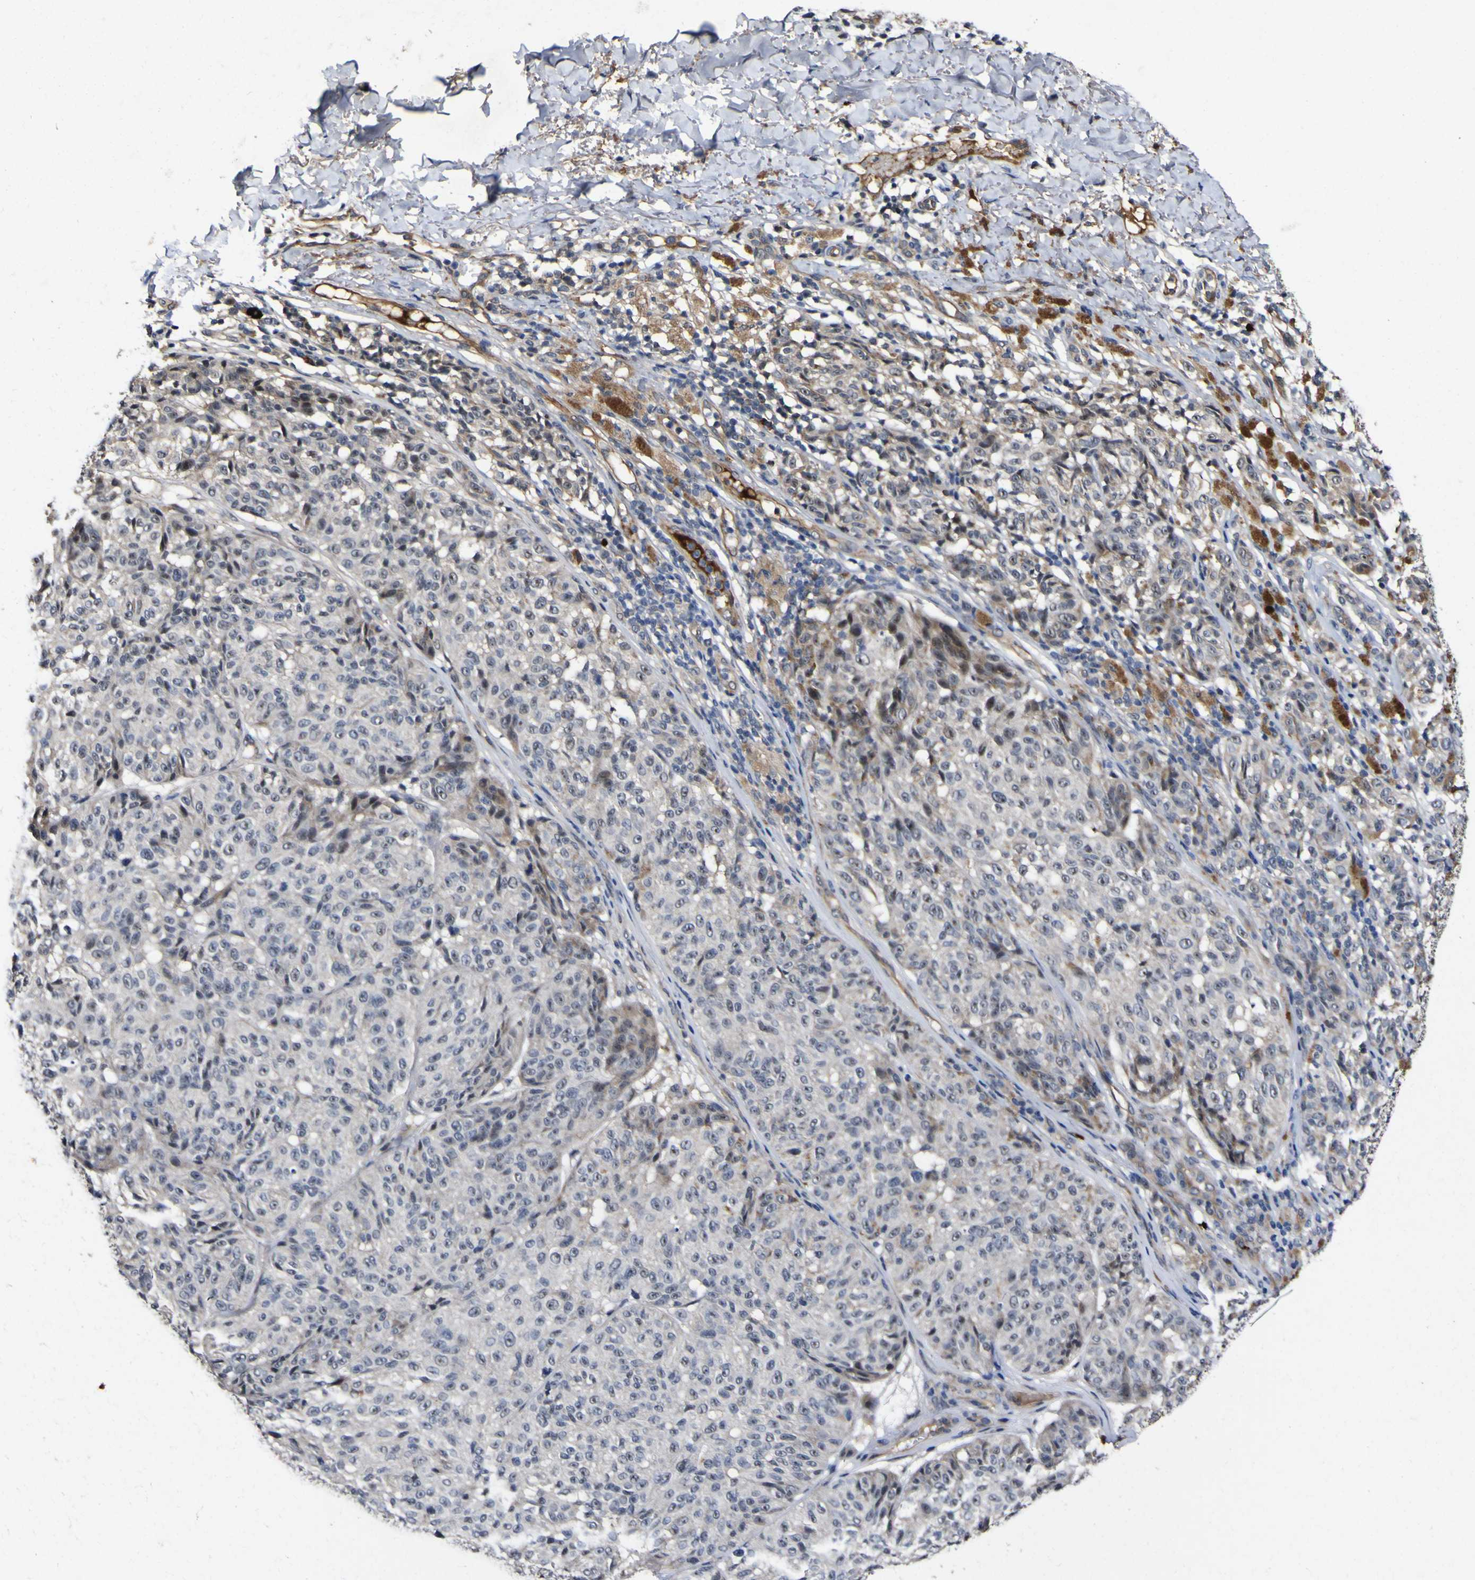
{"staining": {"intensity": "negative", "quantity": "none", "location": "none"}, "tissue": "melanoma", "cell_type": "Tumor cells", "image_type": "cancer", "snomed": [{"axis": "morphology", "description": "Malignant melanoma, NOS"}, {"axis": "topography", "description": "Skin"}], "caption": "Tumor cells show no significant protein expression in melanoma. (DAB (3,3'-diaminobenzidine) immunohistochemistry, high magnification).", "gene": "CCL2", "patient": {"sex": "female", "age": 46}}